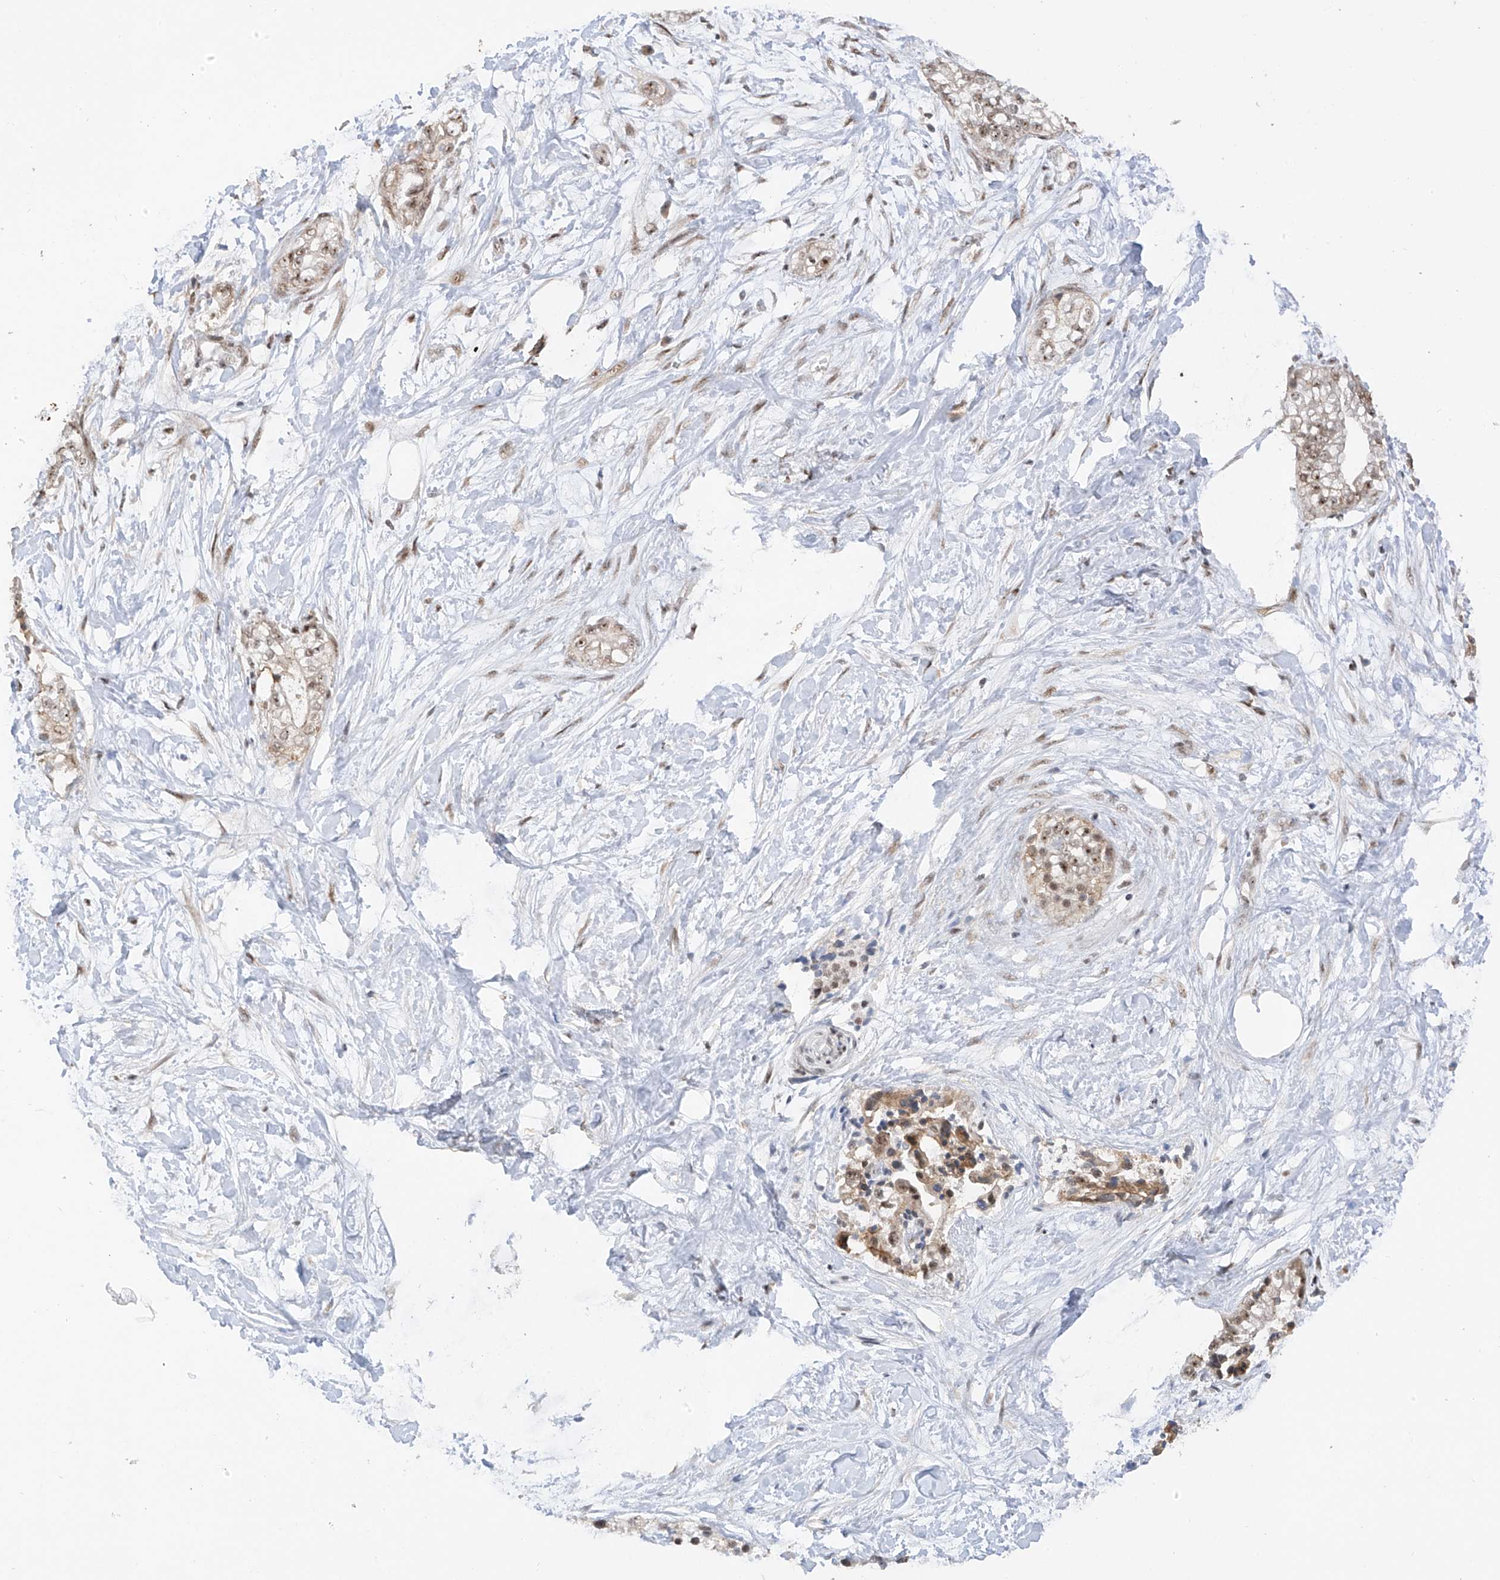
{"staining": {"intensity": "weak", "quantity": "25%-75%", "location": "nuclear"}, "tissue": "pancreatic cancer", "cell_type": "Tumor cells", "image_type": "cancer", "snomed": [{"axis": "morphology", "description": "Adenocarcinoma, NOS"}, {"axis": "topography", "description": "Pancreas"}], "caption": "IHC (DAB) staining of adenocarcinoma (pancreatic) demonstrates weak nuclear protein expression in approximately 25%-75% of tumor cells.", "gene": "C1orf131", "patient": {"sex": "male", "age": 68}}